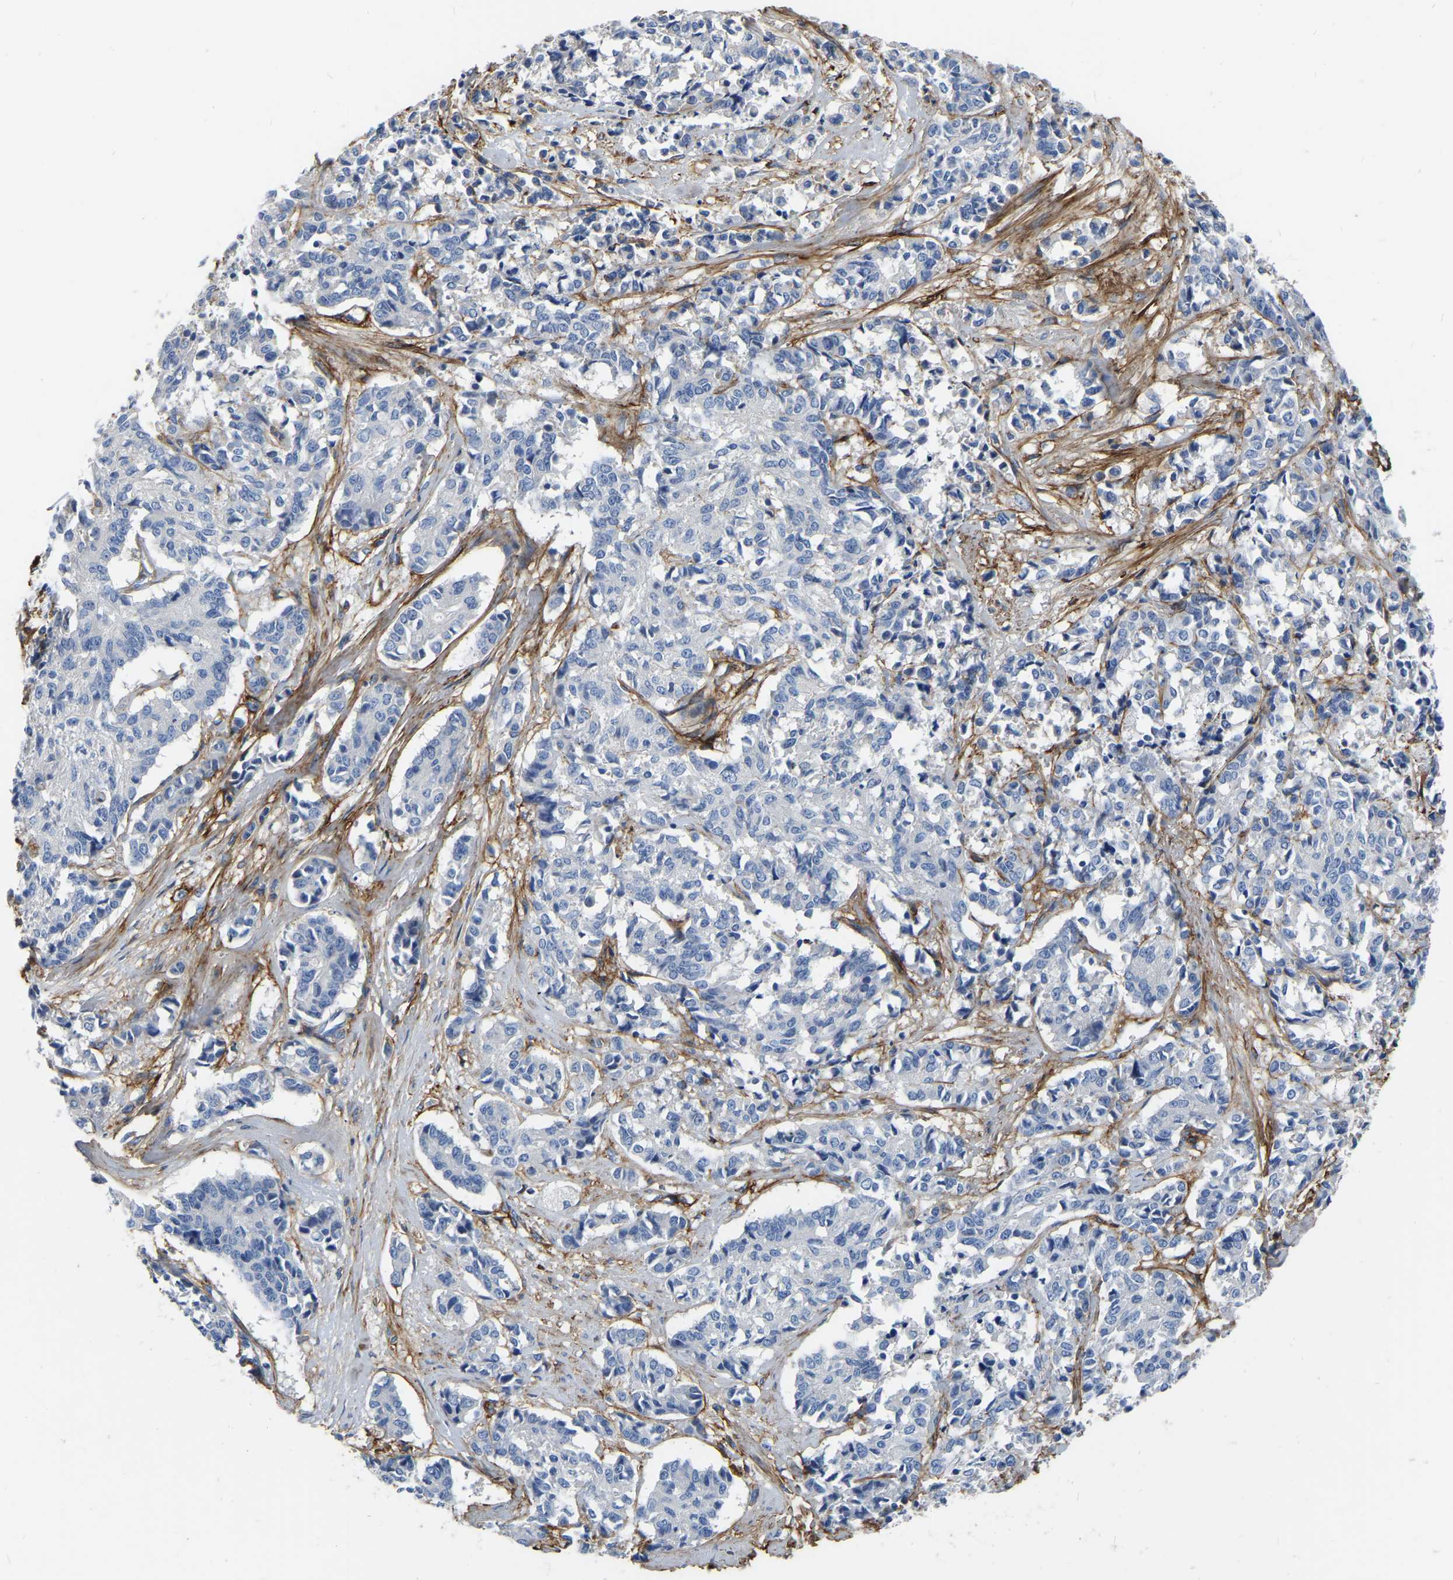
{"staining": {"intensity": "negative", "quantity": "none", "location": "none"}, "tissue": "cervical cancer", "cell_type": "Tumor cells", "image_type": "cancer", "snomed": [{"axis": "morphology", "description": "Squamous cell carcinoma, NOS"}, {"axis": "topography", "description": "Cervix"}], "caption": "This image is of cervical cancer (squamous cell carcinoma) stained with immunohistochemistry to label a protein in brown with the nuclei are counter-stained blue. There is no staining in tumor cells. (Brightfield microscopy of DAB (3,3'-diaminobenzidine) immunohistochemistry at high magnification).", "gene": "COL6A1", "patient": {"sex": "female", "age": 35}}